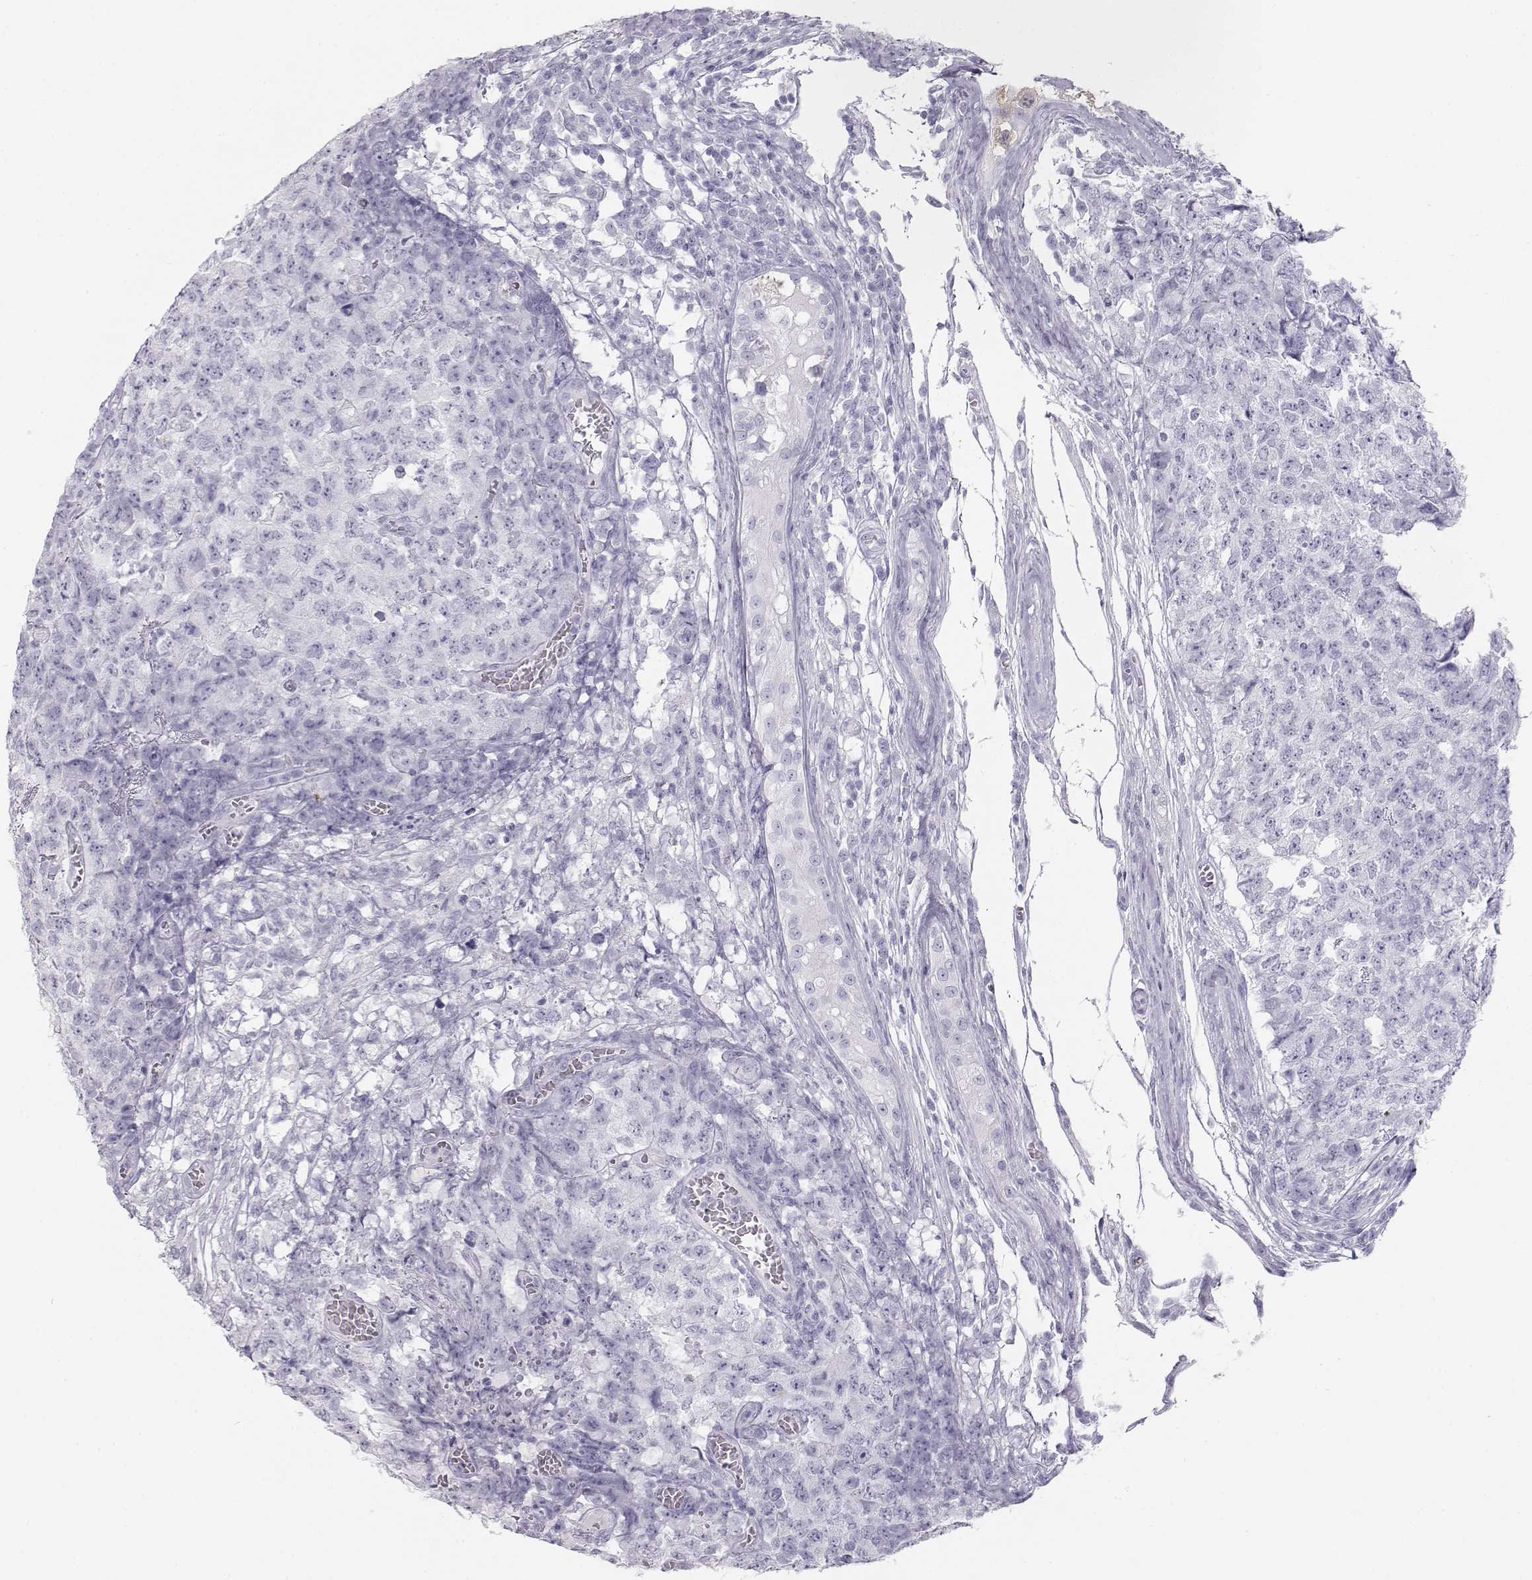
{"staining": {"intensity": "negative", "quantity": "none", "location": "none"}, "tissue": "testis cancer", "cell_type": "Tumor cells", "image_type": "cancer", "snomed": [{"axis": "morphology", "description": "Carcinoma, Embryonal, NOS"}, {"axis": "topography", "description": "Testis"}], "caption": "Testis embryonal carcinoma was stained to show a protein in brown. There is no significant positivity in tumor cells.", "gene": "TKTL1", "patient": {"sex": "male", "age": 23}}